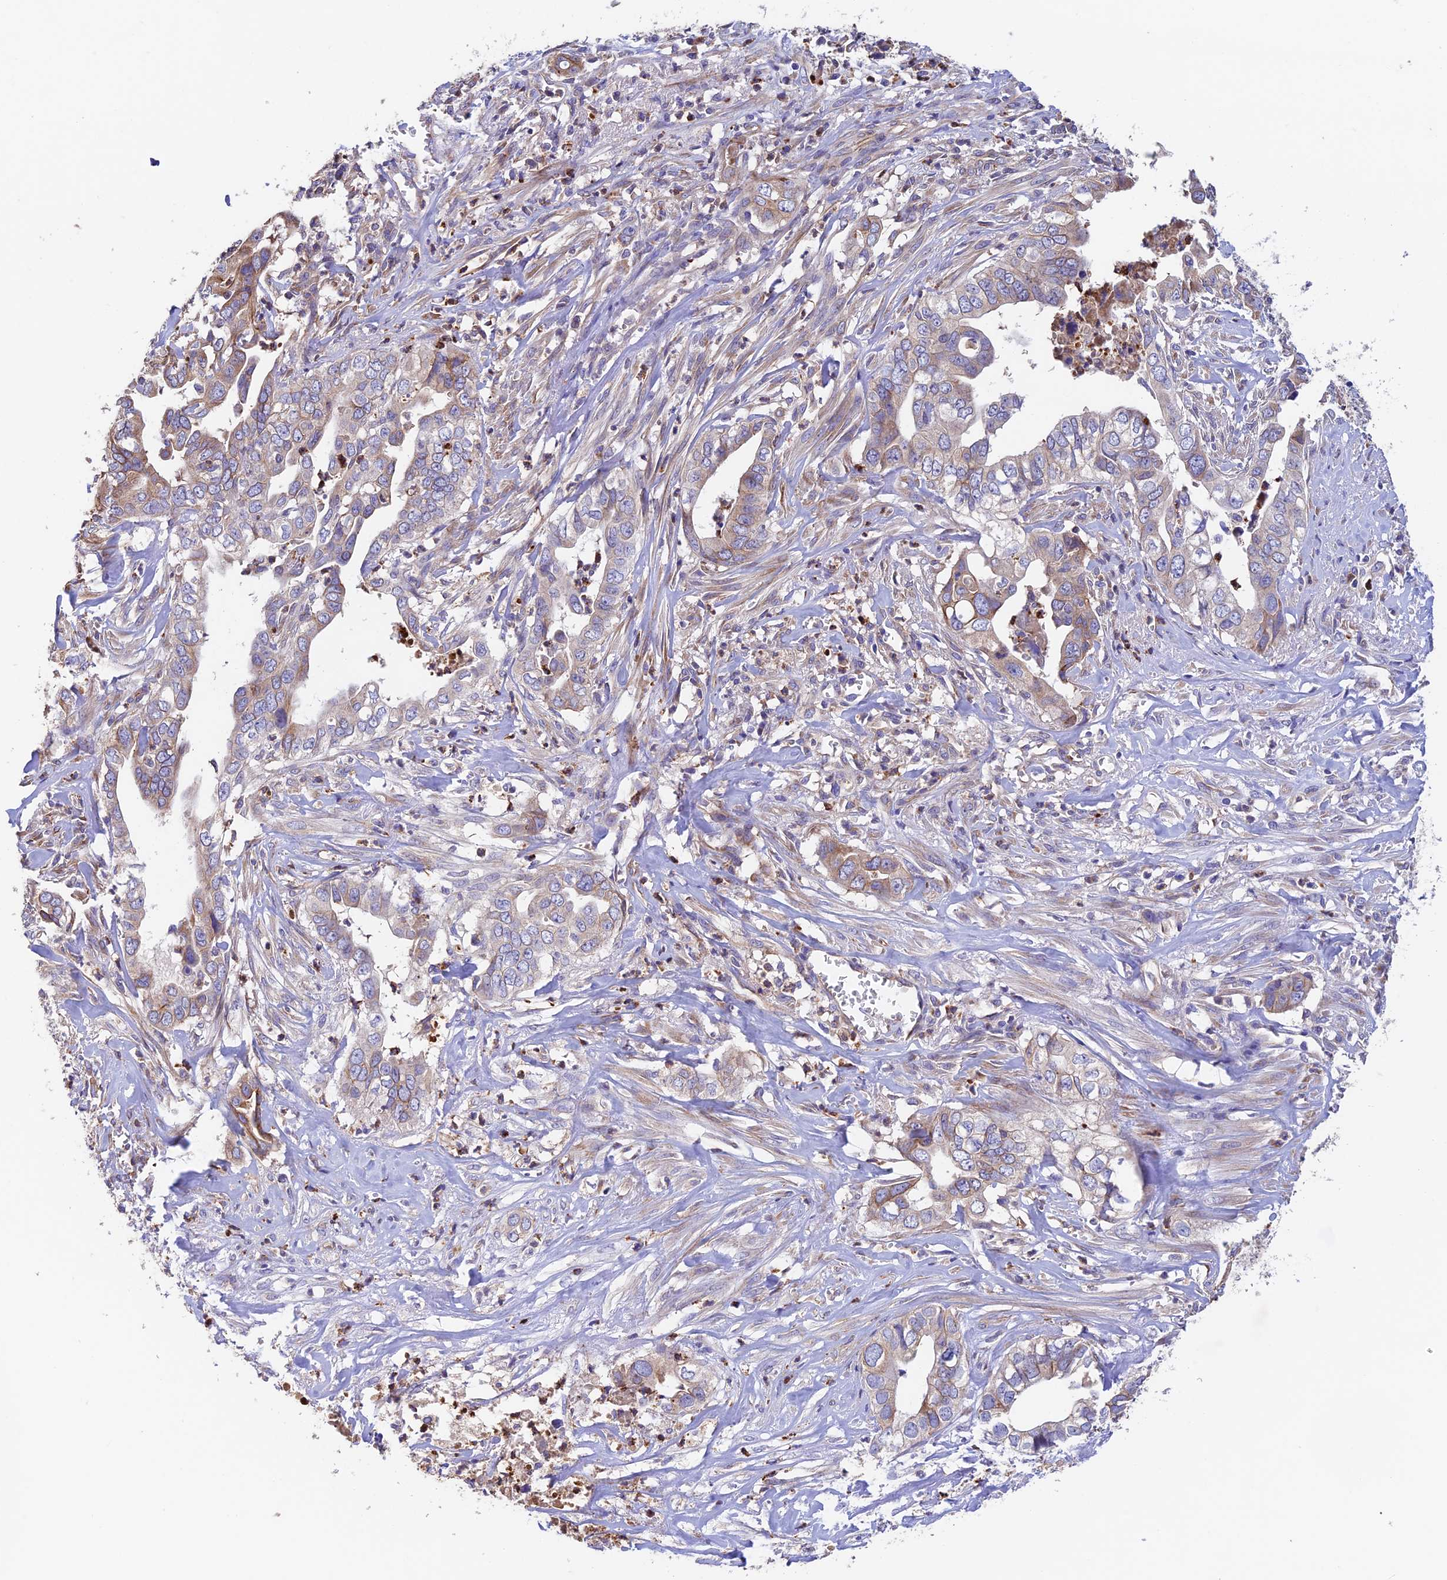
{"staining": {"intensity": "moderate", "quantity": "<25%", "location": "cytoplasmic/membranous"}, "tissue": "liver cancer", "cell_type": "Tumor cells", "image_type": "cancer", "snomed": [{"axis": "morphology", "description": "Cholangiocarcinoma"}, {"axis": "topography", "description": "Liver"}], "caption": "This micrograph shows immunohistochemistry (IHC) staining of human liver cancer (cholangiocarcinoma), with low moderate cytoplasmic/membranous staining in approximately <25% of tumor cells.", "gene": "EMC3", "patient": {"sex": "female", "age": 79}}